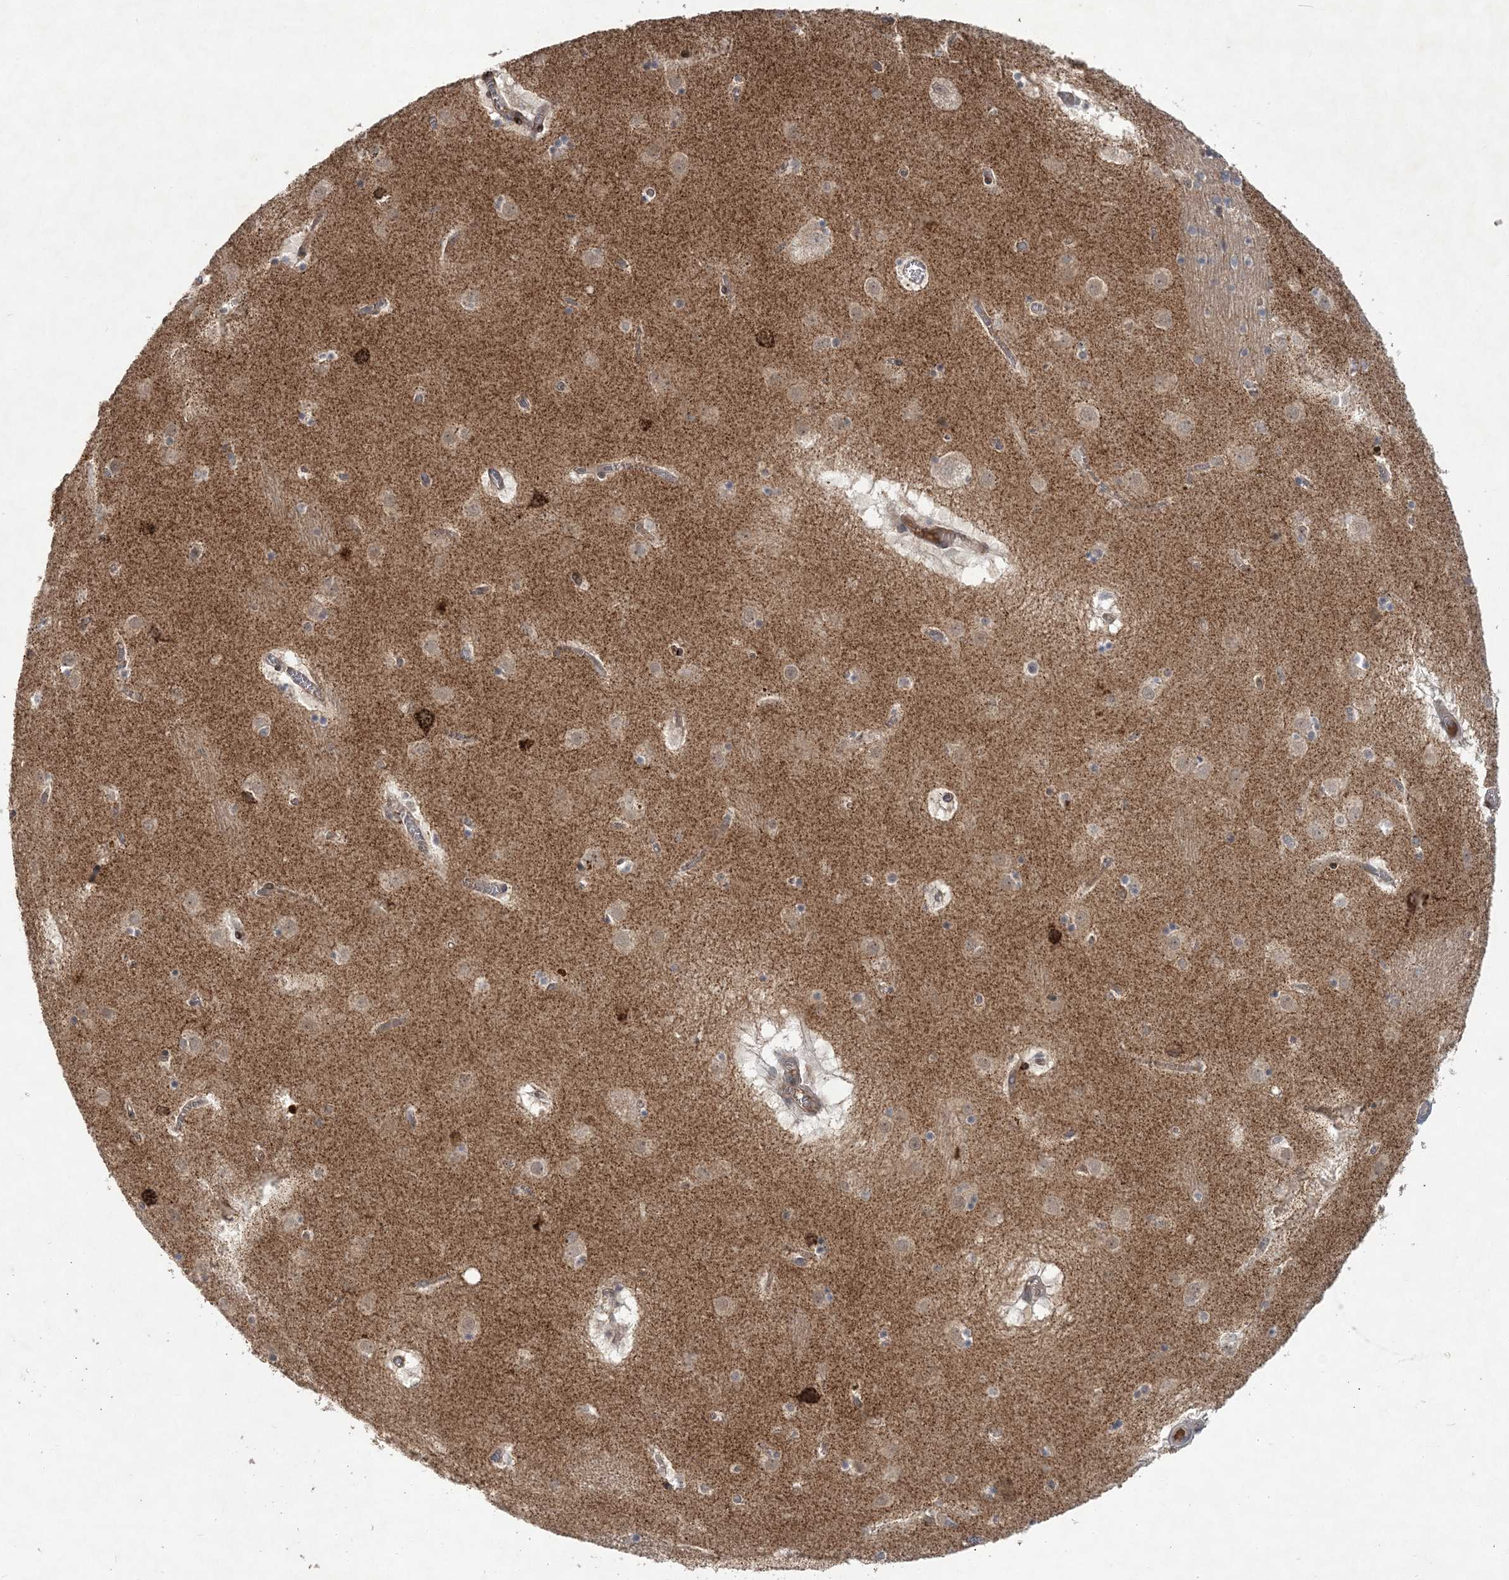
{"staining": {"intensity": "weak", "quantity": "<25%", "location": "cytoplasmic/membranous"}, "tissue": "caudate", "cell_type": "Glial cells", "image_type": "normal", "snomed": [{"axis": "morphology", "description": "Normal tissue, NOS"}, {"axis": "topography", "description": "Lateral ventricle wall"}], "caption": "Immunohistochemistry of normal human caudate displays no positivity in glial cells. Brightfield microscopy of IHC stained with DAB (3,3'-diaminobenzidine) (brown) and hematoxylin (blue), captured at high magnification.", "gene": "RNF25", "patient": {"sex": "male", "age": 70}}